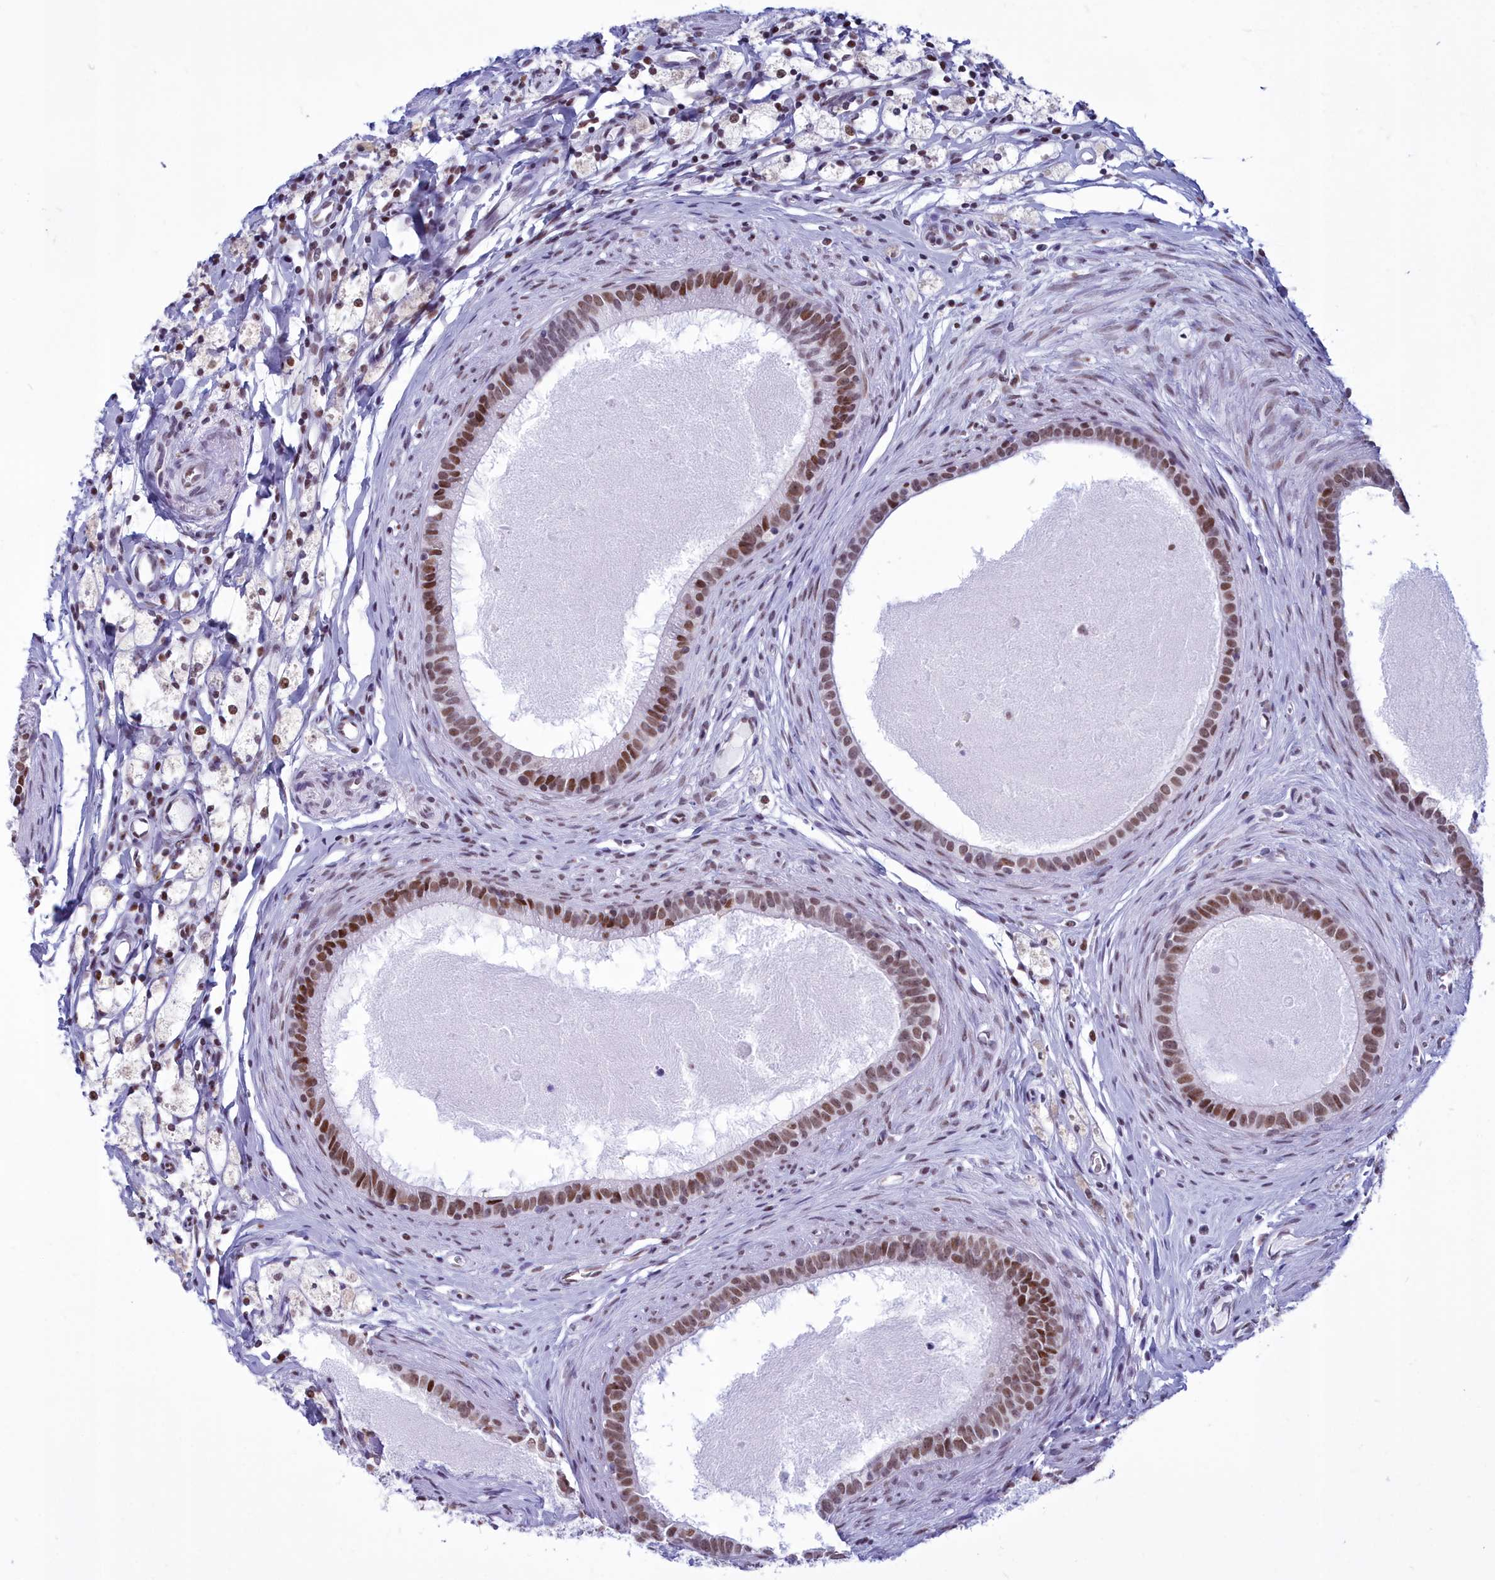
{"staining": {"intensity": "moderate", "quantity": ">75%", "location": "nuclear"}, "tissue": "epididymis", "cell_type": "Glandular cells", "image_type": "normal", "snomed": [{"axis": "morphology", "description": "Normal tissue, NOS"}, {"axis": "topography", "description": "Epididymis"}], "caption": "IHC micrograph of unremarkable epididymis: epididymis stained using IHC shows medium levels of moderate protein expression localized specifically in the nuclear of glandular cells, appearing as a nuclear brown color.", "gene": "CDC26", "patient": {"sex": "male", "age": 80}}